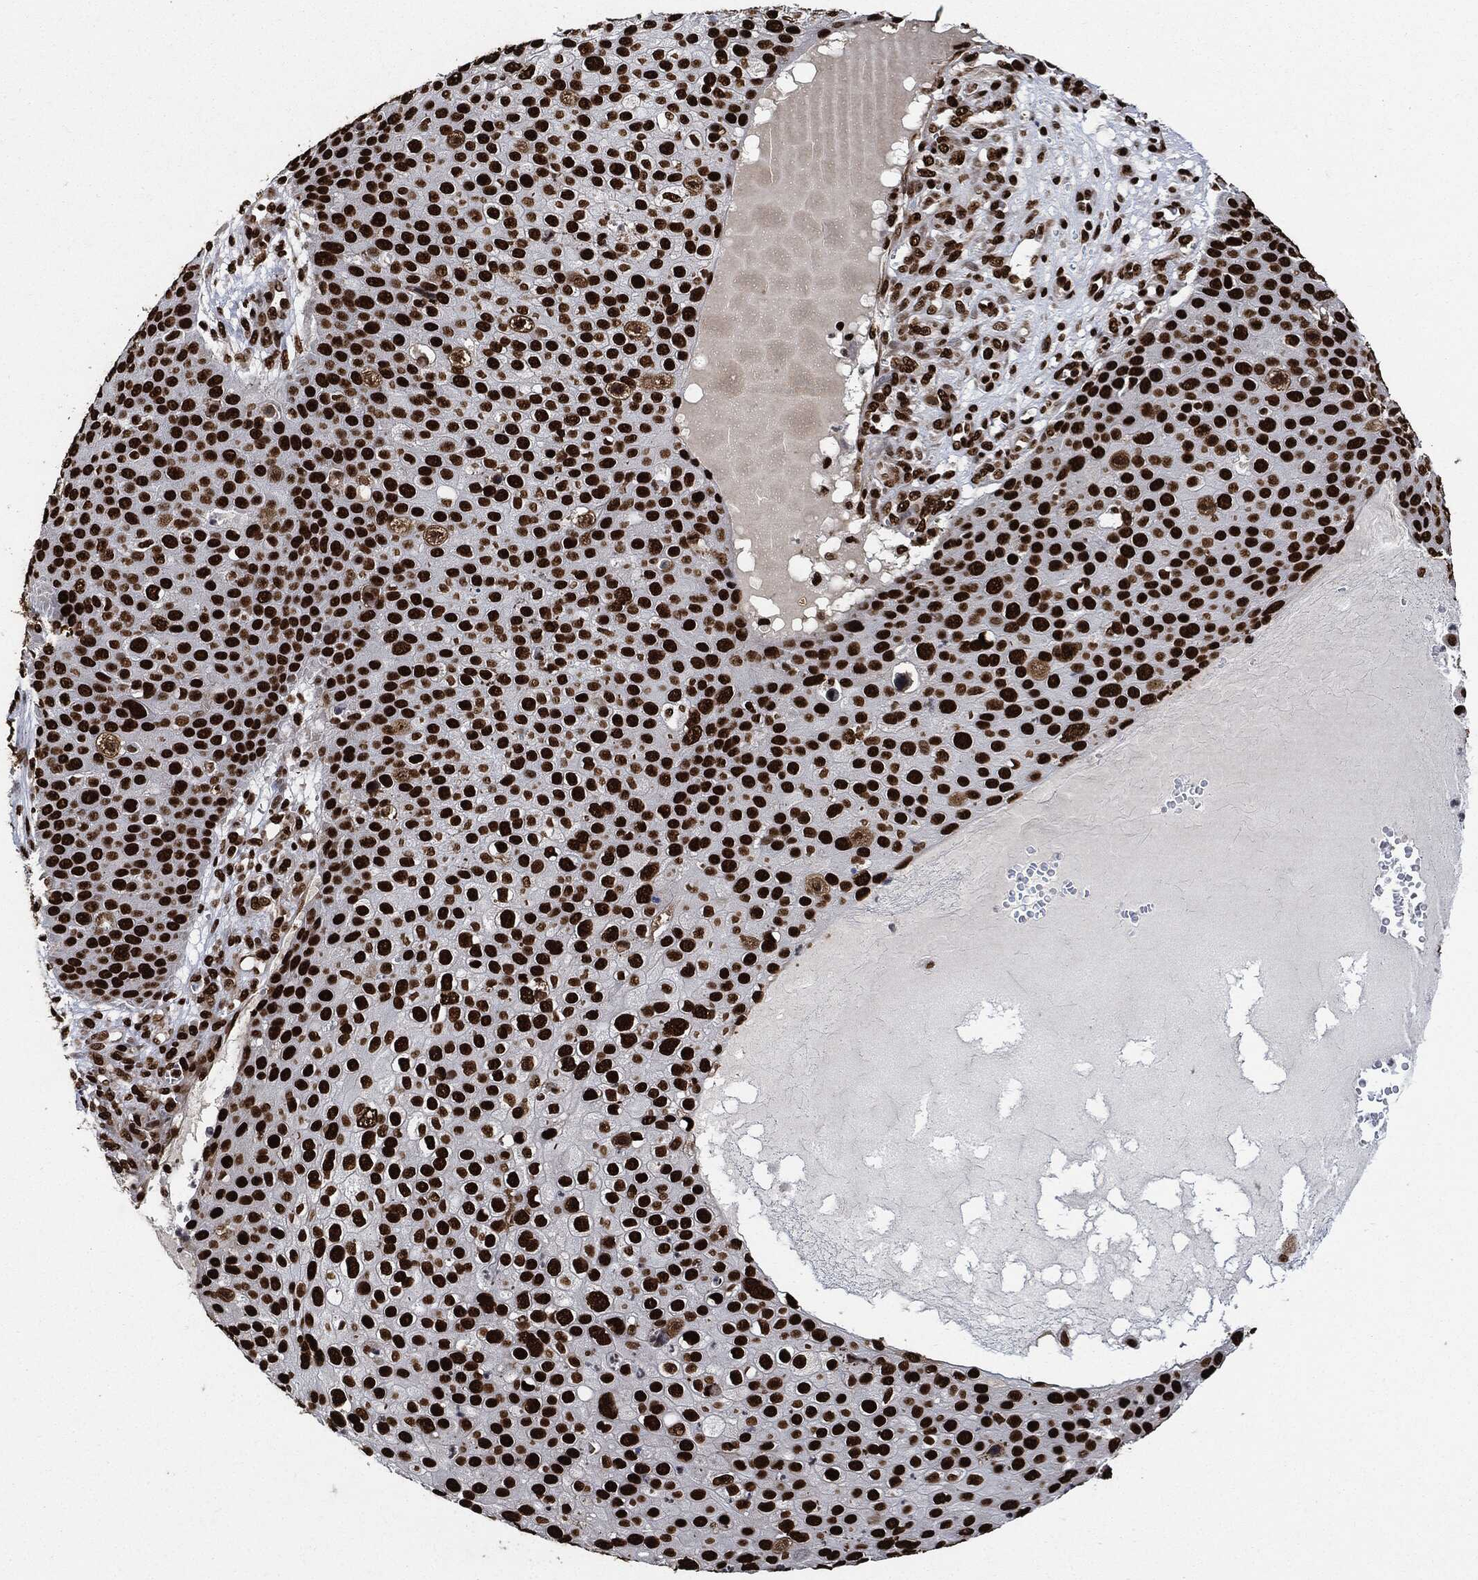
{"staining": {"intensity": "strong", "quantity": ">75%", "location": "nuclear"}, "tissue": "skin cancer", "cell_type": "Tumor cells", "image_type": "cancer", "snomed": [{"axis": "morphology", "description": "Squamous cell carcinoma, NOS"}, {"axis": "topography", "description": "Skin"}], "caption": "Tumor cells exhibit strong nuclear staining in approximately >75% of cells in skin cancer (squamous cell carcinoma). The protein is shown in brown color, while the nuclei are stained blue.", "gene": "RECQL", "patient": {"sex": "male", "age": 71}}